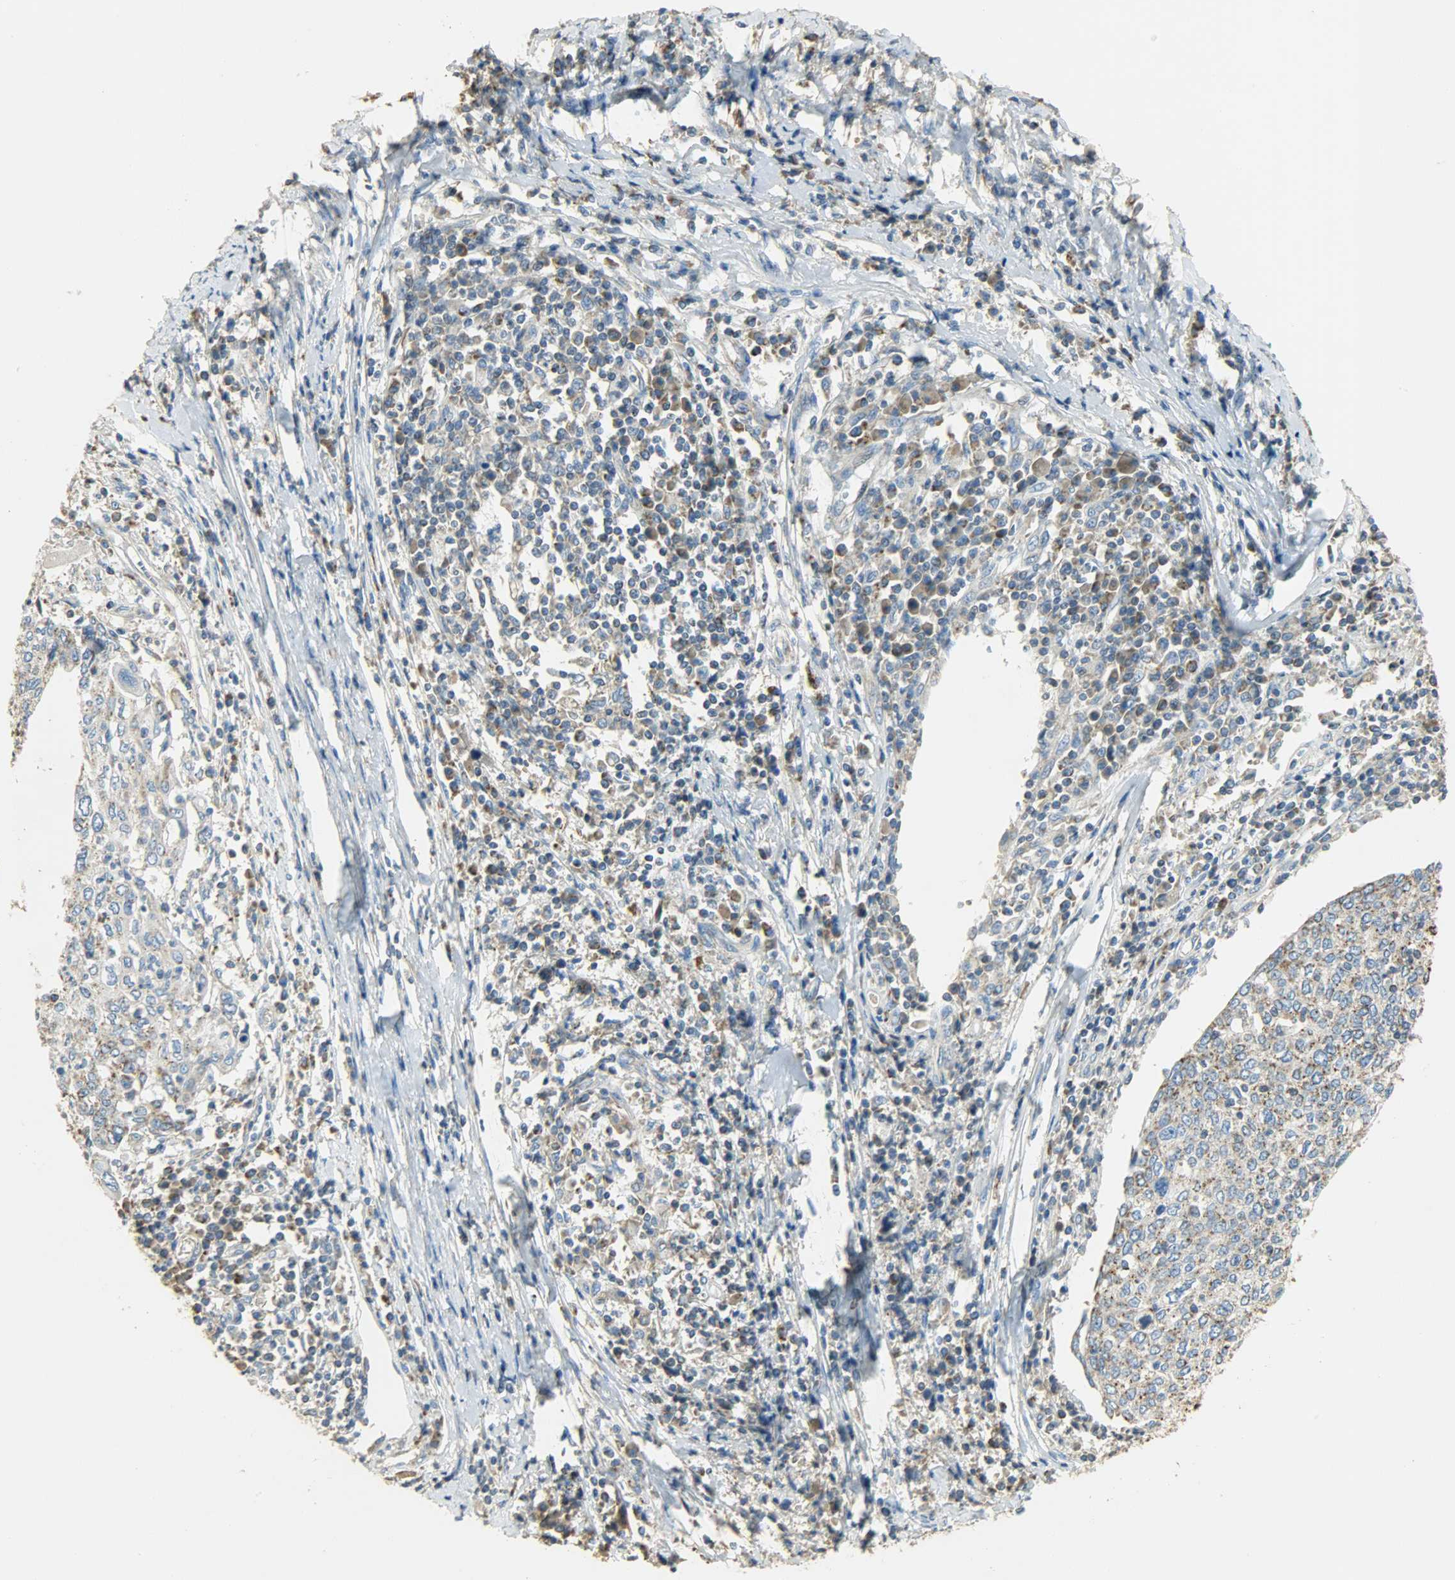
{"staining": {"intensity": "moderate", "quantity": ">75%", "location": "cytoplasmic/membranous"}, "tissue": "cervical cancer", "cell_type": "Tumor cells", "image_type": "cancer", "snomed": [{"axis": "morphology", "description": "Squamous cell carcinoma, NOS"}, {"axis": "topography", "description": "Cervix"}], "caption": "Brown immunohistochemical staining in squamous cell carcinoma (cervical) displays moderate cytoplasmic/membranous staining in approximately >75% of tumor cells.", "gene": "NNT", "patient": {"sex": "female", "age": 40}}